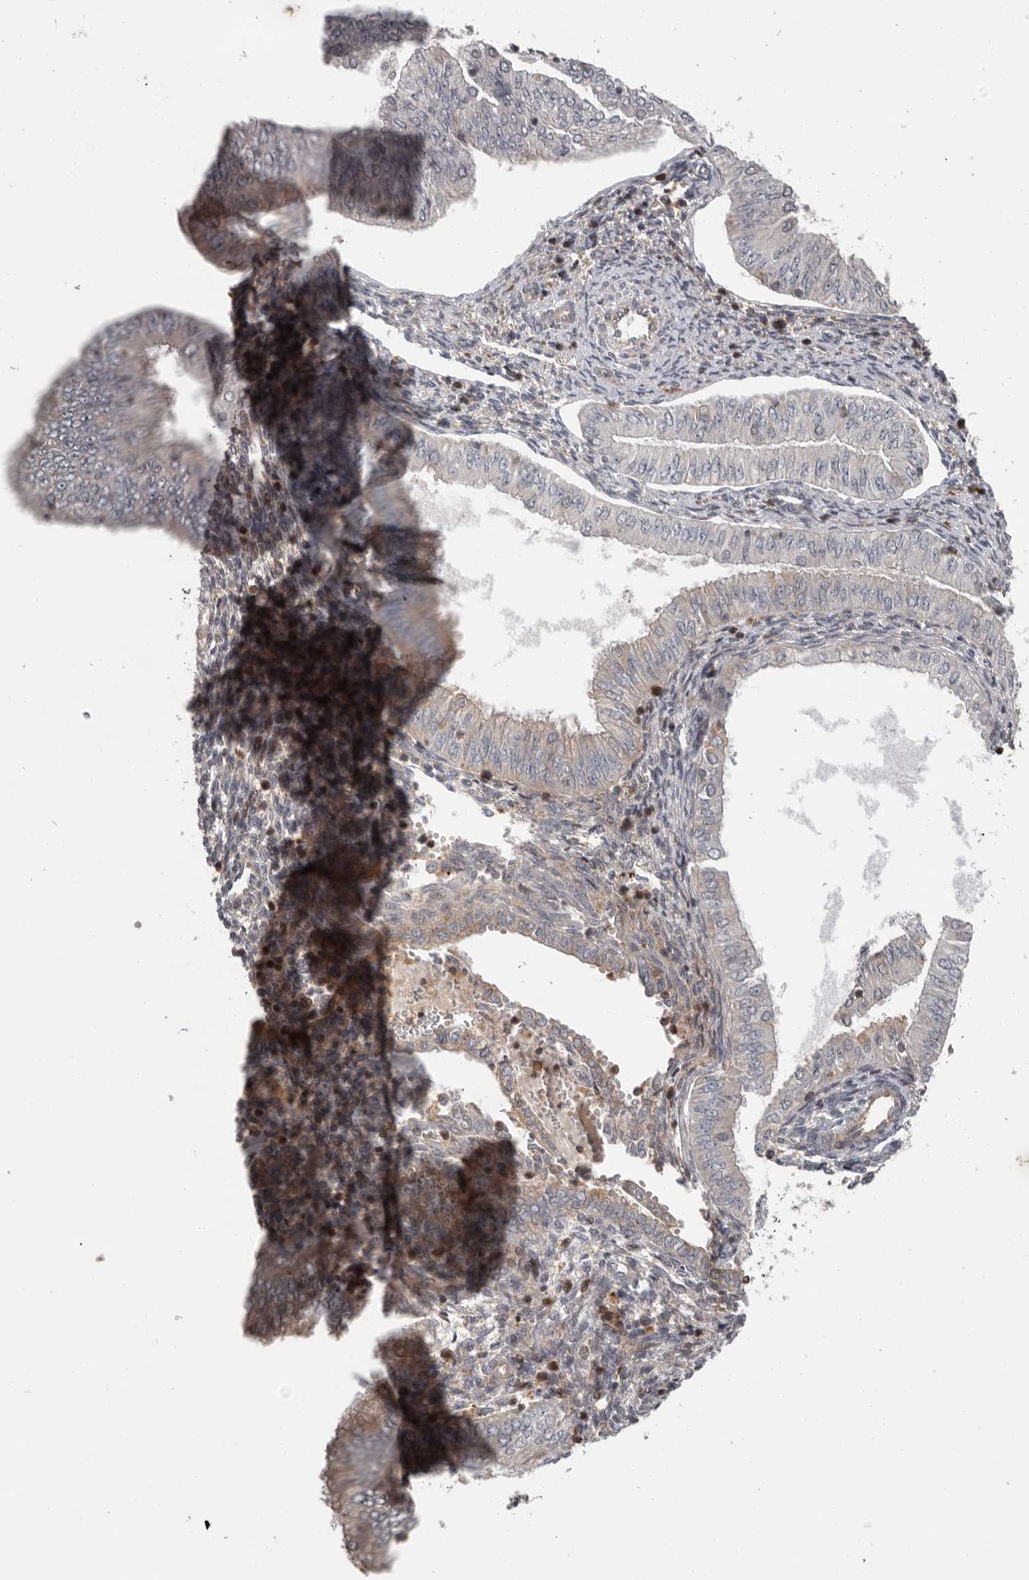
{"staining": {"intensity": "negative", "quantity": "none", "location": "none"}, "tissue": "endometrial cancer", "cell_type": "Tumor cells", "image_type": "cancer", "snomed": [{"axis": "morphology", "description": "Normal tissue, NOS"}, {"axis": "morphology", "description": "Adenocarcinoma, NOS"}, {"axis": "topography", "description": "Endometrium"}], "caption": "Immunohistochemistry of endometrial cancer (adenocarcinoma) exhibits no expression in tumor cells.", "gene": "FGFR4", "patient": {"sex": "female", "age": 53}}